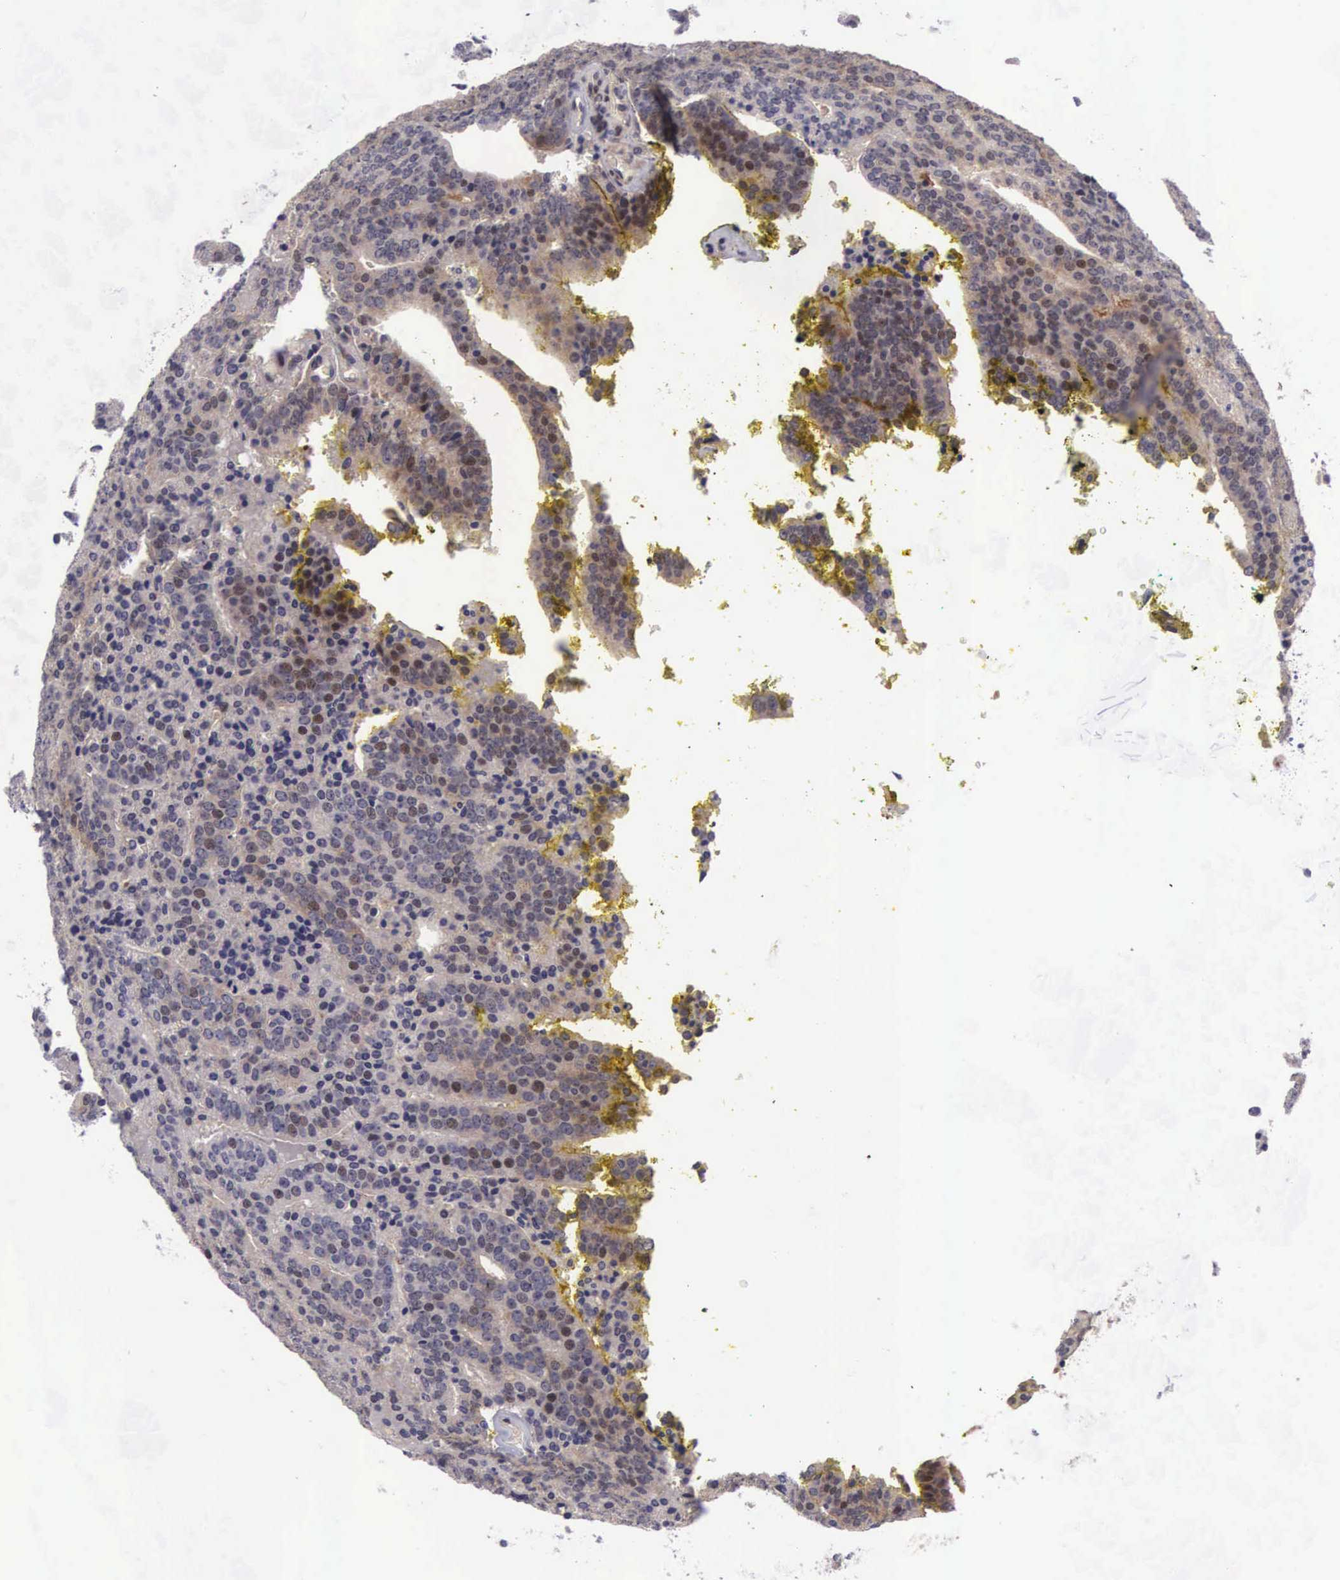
{"staining": {"intensity": "weak", "quantity": ">75%", "location": "cytoplasmic/membranous,nuclear"}, "tissue": "prostate cancer", "cell_type": "Tumor cells", "image_type": "cancer", "snomed": [{"axis": "morphology", "description": "Adenocarcinoma, Medium grade"}, {"axis": "topography", "description": "Prostate"}], "caption": "Immunohistochemical staining of human medium-grade adenocarcinoma (prostate) shows weak cytoplasmic/membranous and nuclear protein staining in about >75% of tumor cells.", "gene": "EMID1", "patient": {"sex": "male", "age": 65}}